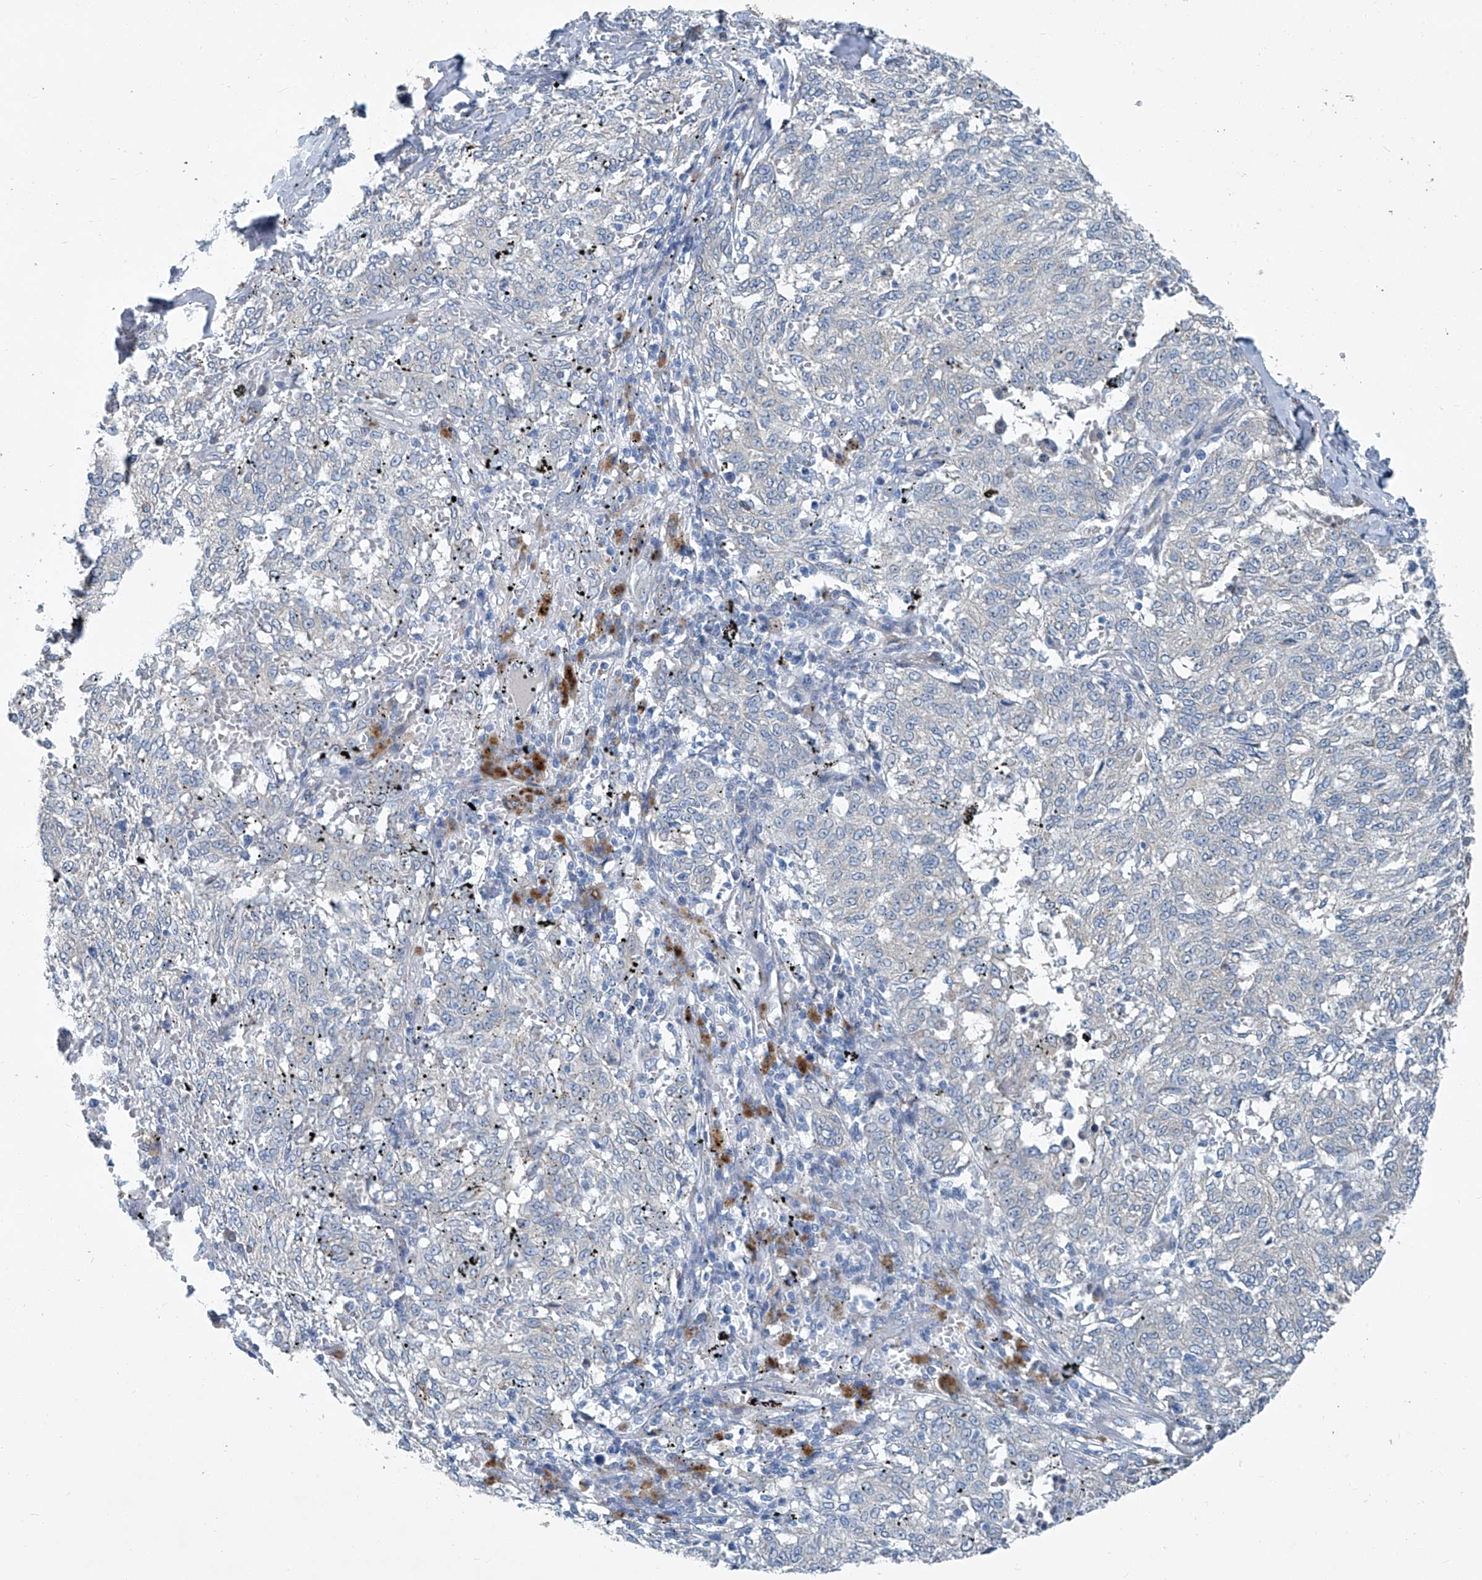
{"staining": {"intensity": "negative", "quantity": "none", "location": "none"}, "tissue": "melanoma", "cell_type": "Tumor cells", "image_type": "cancer", "snomed": [{"axis": "morphology", "description": "Malignant melanoma, NOS"}, {"axis": "topography", "description": "Skin"}], "caption": "This is an immunohistochemistry micrograph of malignant melanoma. There is no positivity in tumor cells.", "gene": "SLC26A11", "patient": {"sex": "female", "age": 72}}